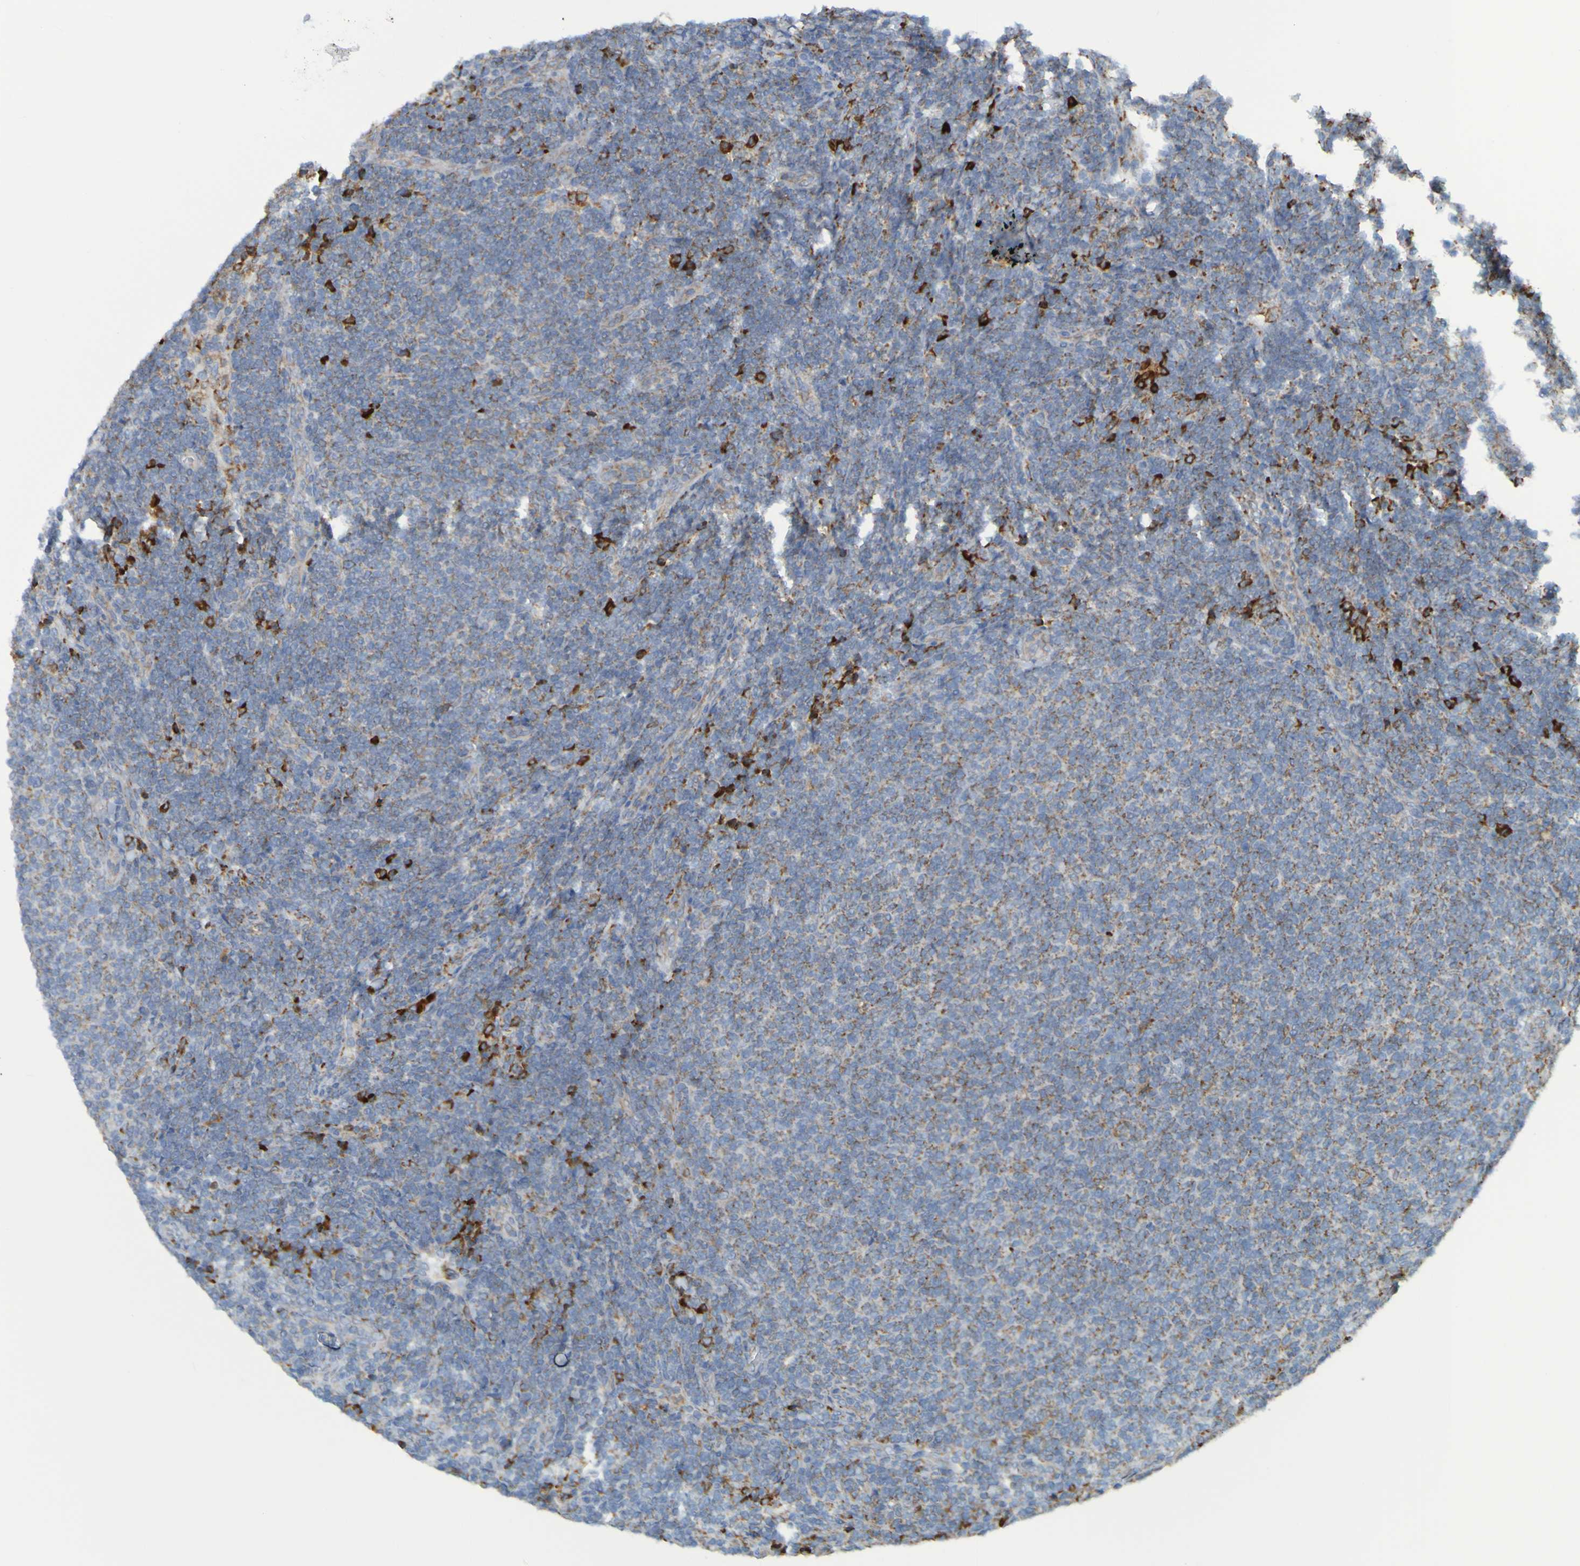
{"staining": {"intensity": "weak", "quantity": "<25%", "location": "cytoplasmic/membranous"}, "tissue": "lymphoma", "cell_type": "Tumor cells", "image_type": "cancer", "snomed": [{"axis": "morphology", "description": "Malignant lymphoma, non-Hodgkin's type, Low grade"}, {"axis": "topography", "description": "Lymph node"}], "caption": "Tumor cells are negative for protein expression in human lymphoma.", "gene": "SSR1", "patient": {"sex": "male", "age": 66}}